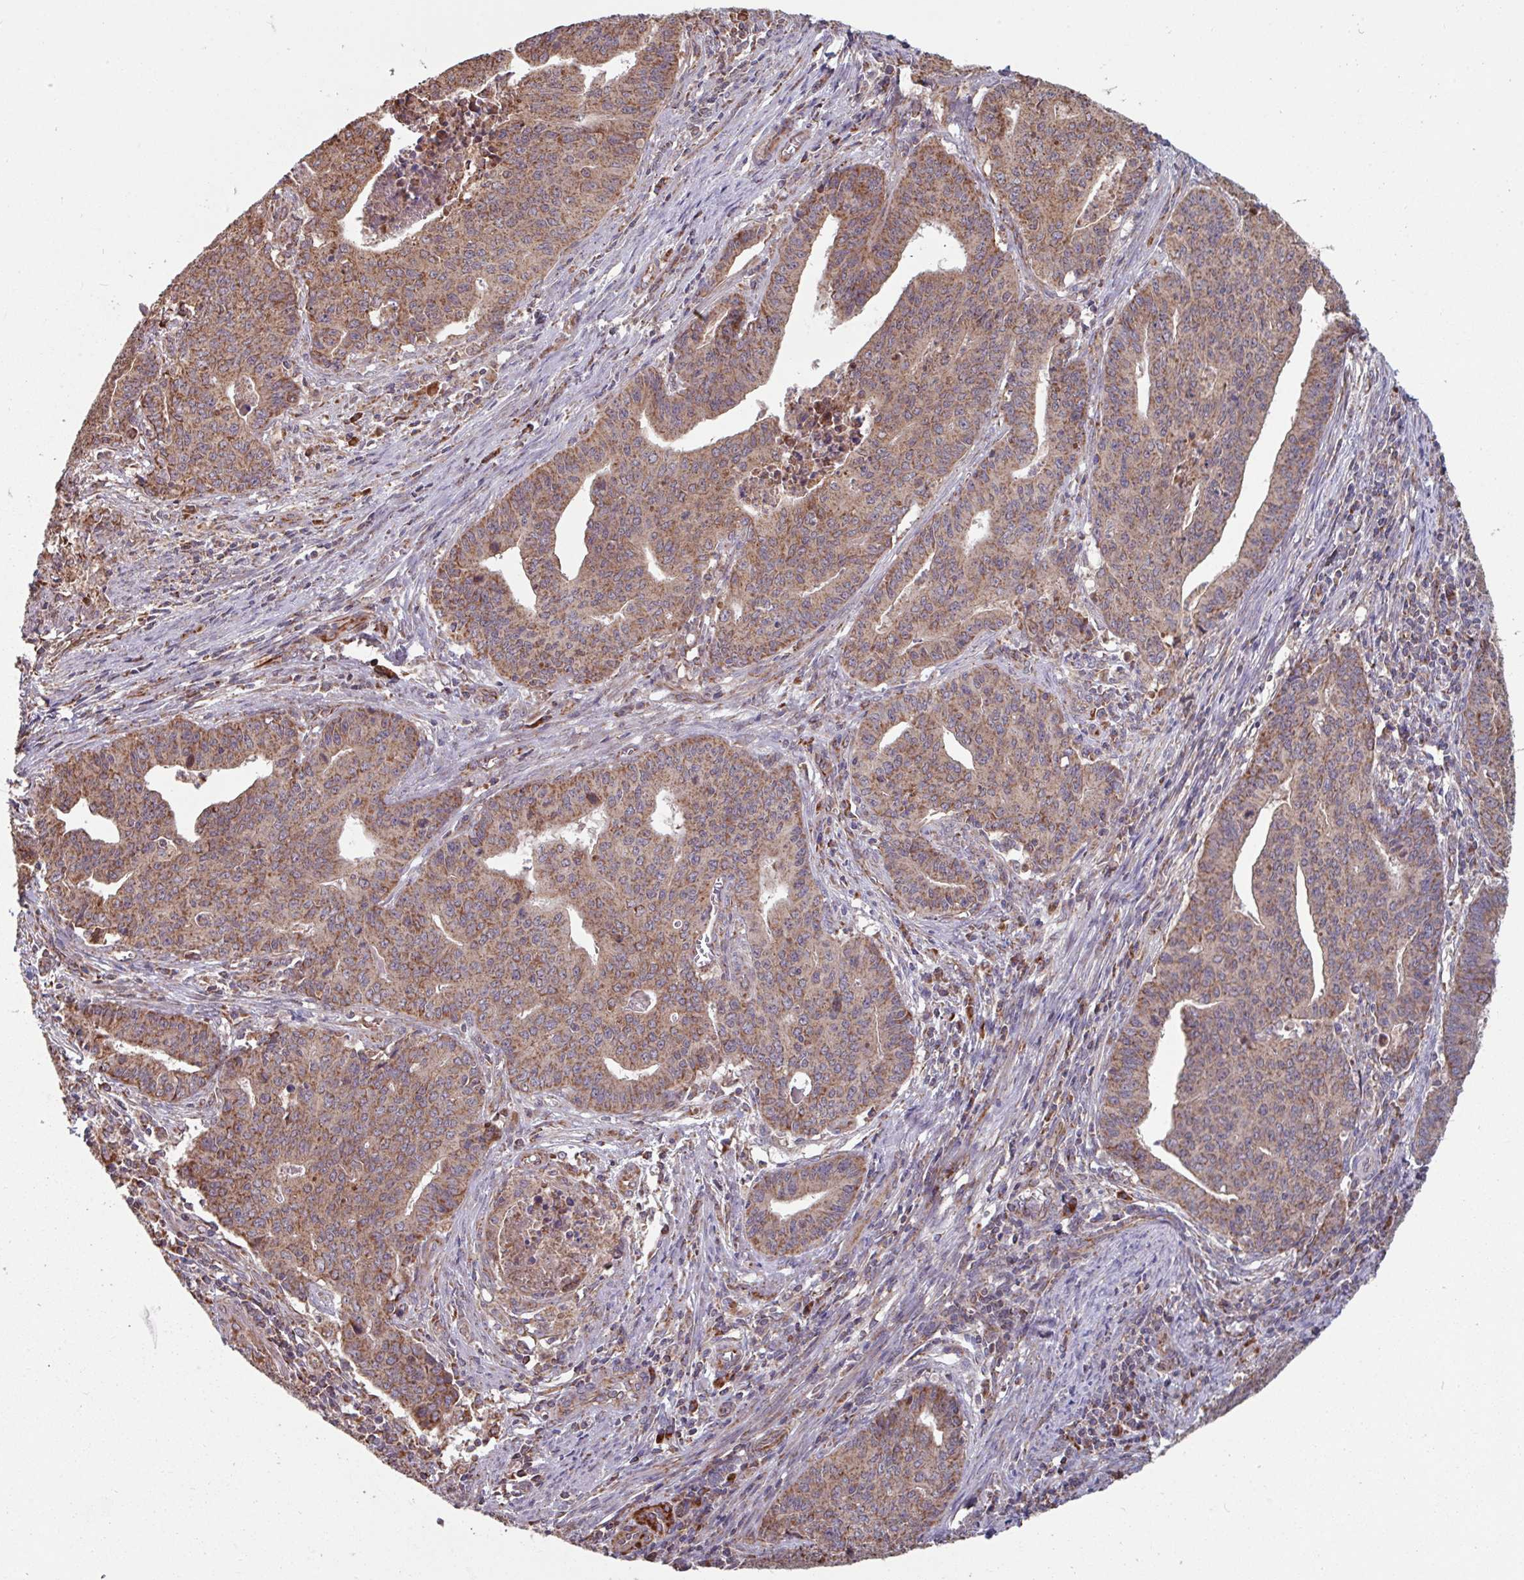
{"staining": {"intensity": "moderate", "quantity": ">75%", "location": "cytoplasmic/membranous"}, "tissue": "endometrial cancer", "cell_type": "Tumor cells", "image_type": "cancer", "snomed": [{"axis": "morphology", "description": "Adenocarcinoma, NOS"}, {"axis": "topography", "description": "Endometrium"}], "caption": "Approximately >75% of tumor cells in human endometrial adenocarcinoma display moderate cytoplasmic/membranous protein staining as visualized by brown immunohistochemical staining.", "gene": "COX7C", "patient": {"sex": "female", "age": 59}}